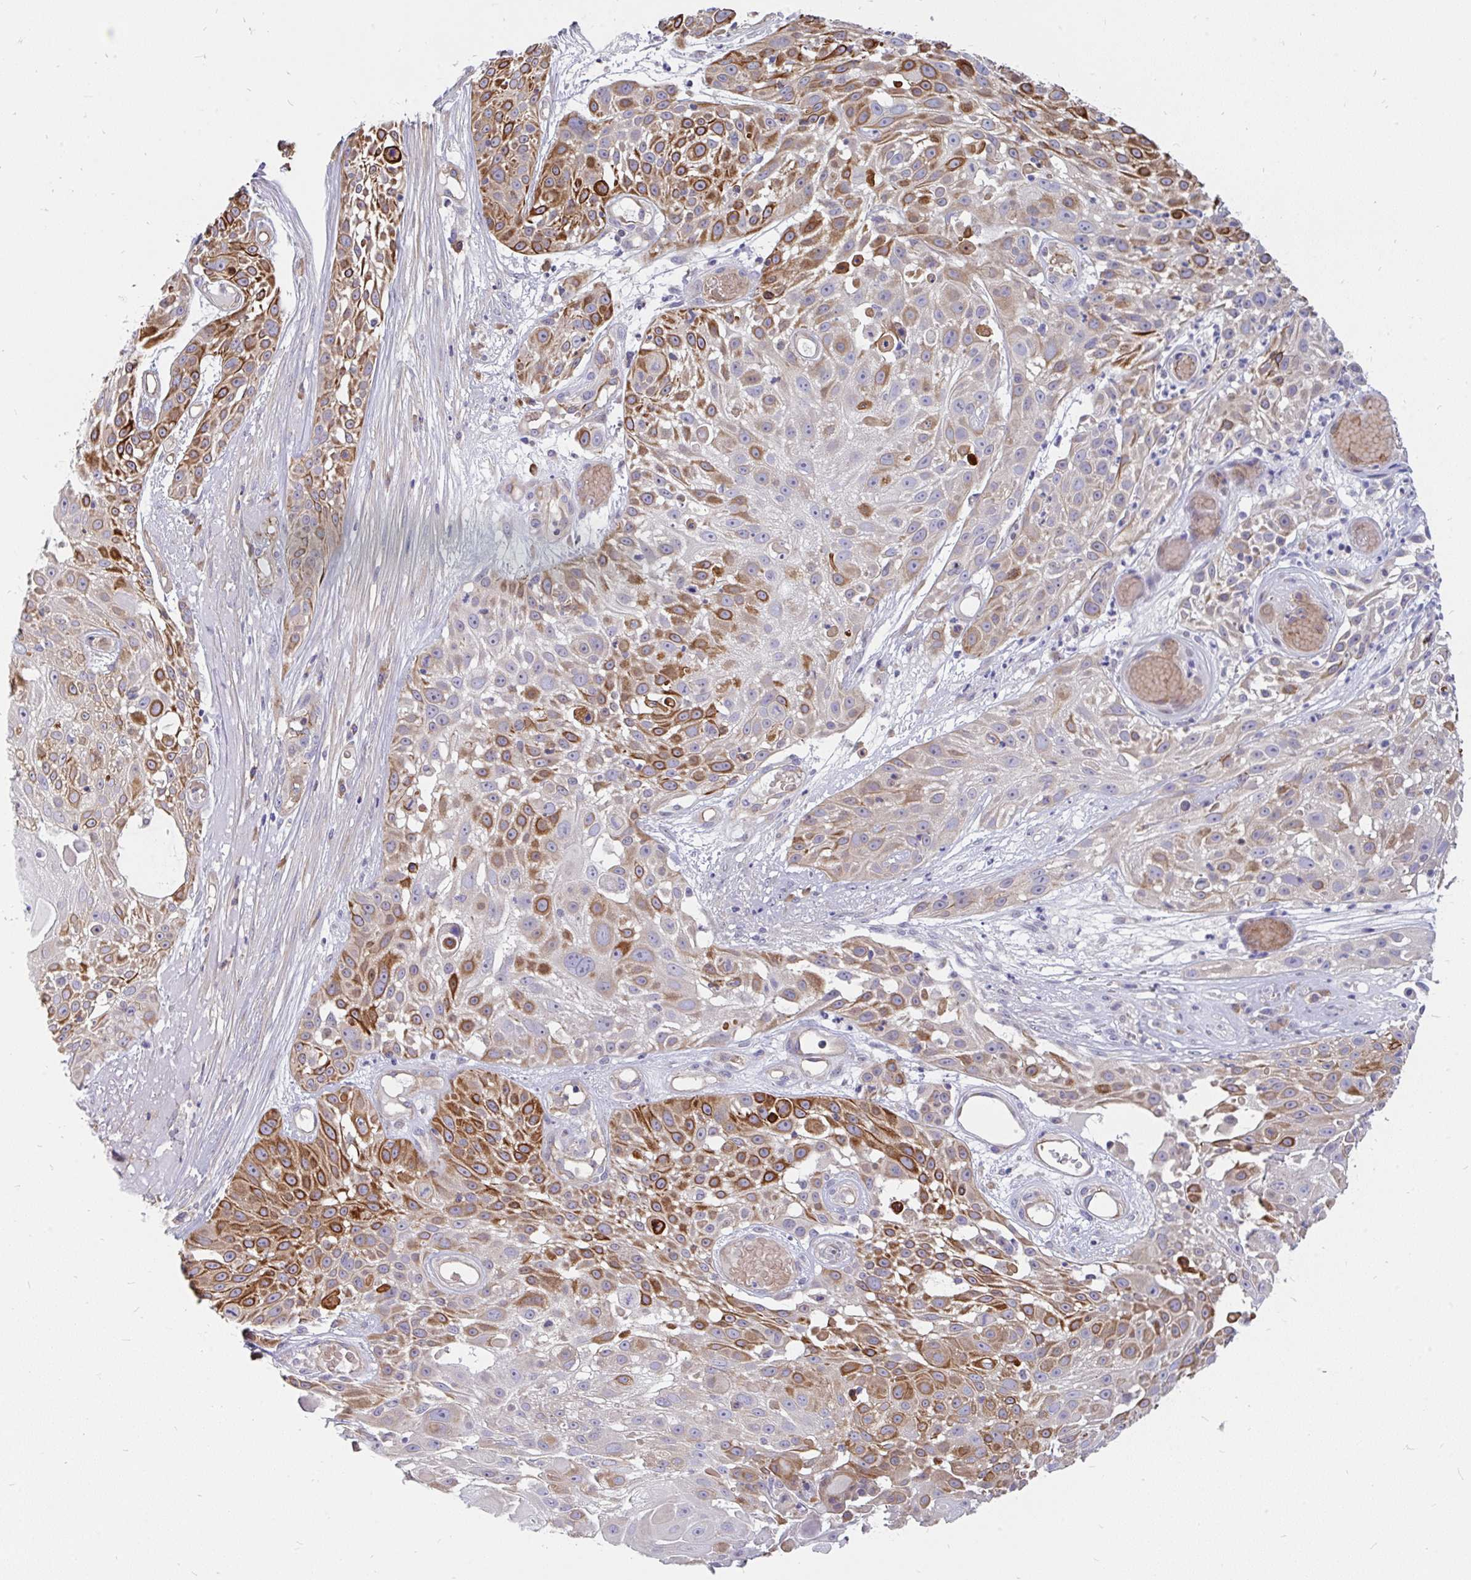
{"staining": {"intensity": "strong", "quantity": "25%-75%", "location": "cytoplasmic/membranous"}, "tissue": "skin cancer", "cell_type": "Tumor cells", "image_type": "cancer", "snomed": [{"axis": "morphology", "description": "Squamous cell carcinoma, NOS"}, {"axis": "topography", "description": "Skin"}], "caption": "High-power microscopy captured an immunohistochemistry photomicrograph of skin cancer, revealing strong cytoplasmic/membranous positivity in approximately 25%-75% of tumor cells.", "gene": "LRRC26", "patient": {"sex": "female", "age": 86}}